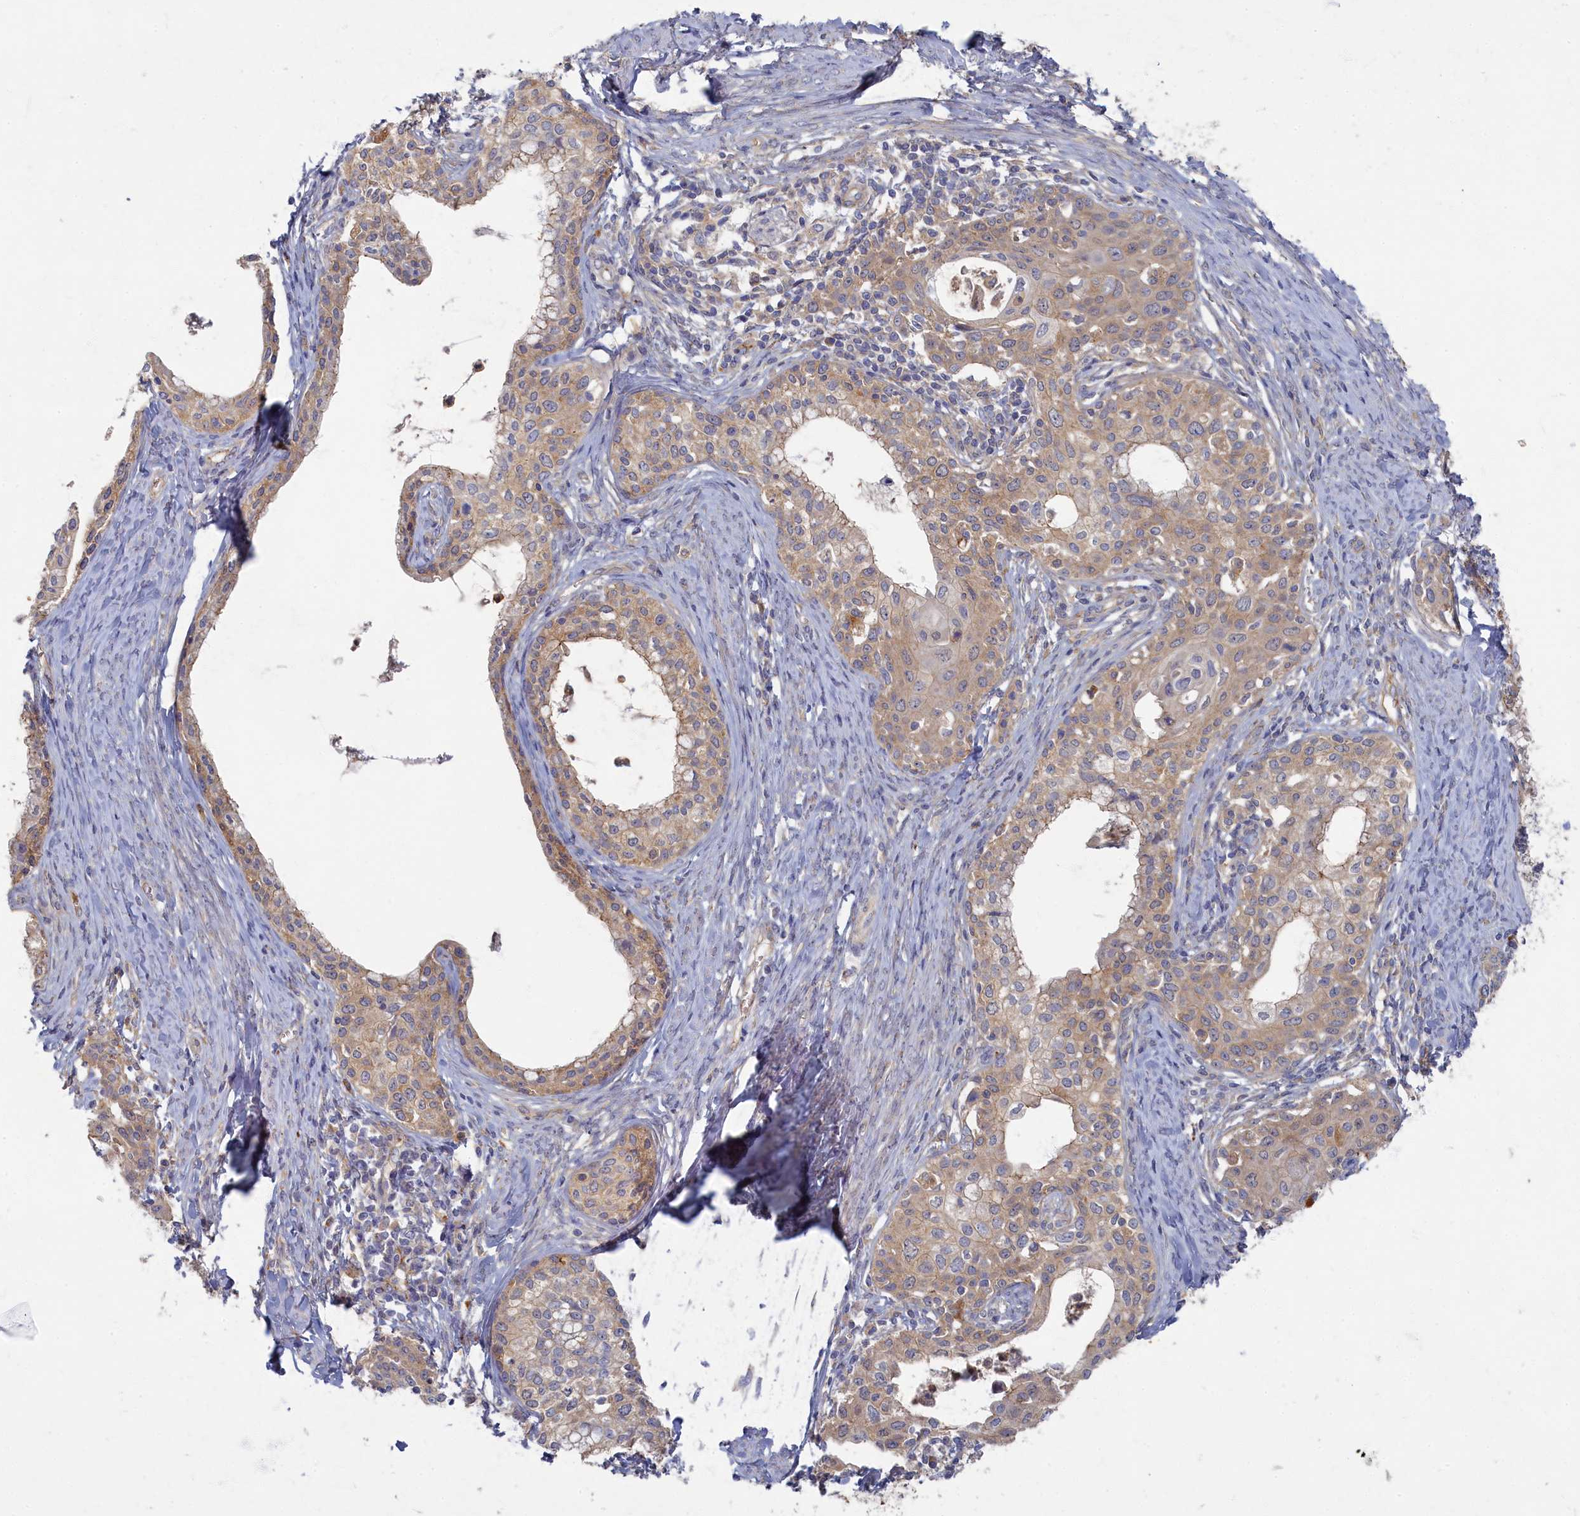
{"staining": {"intensity": "weak", "quantity": "25%-75%", "location": "cytoplasmic/membranous"}, "tissue": "cervical cancer", "cell_type": "Tumor cells", "image_type": "cancer", "snomed": [{"axis": "morphology", "description": "Squamous cell carcinoma, NOS"}, {"axis": "morphology", "description": "Adenocarcinoma, NOS"}, {"axis": "topography", "description": "Cervix"}], "caption": "There is low levels of weak cytoplasmic/membranous expression in tumor cells of cervical squamous cell carcinoma, as demonstrated by immunohistochemical staining (brown color).", "gene": "PSMG2", "patient": {"sex": "female", "age": 52}}